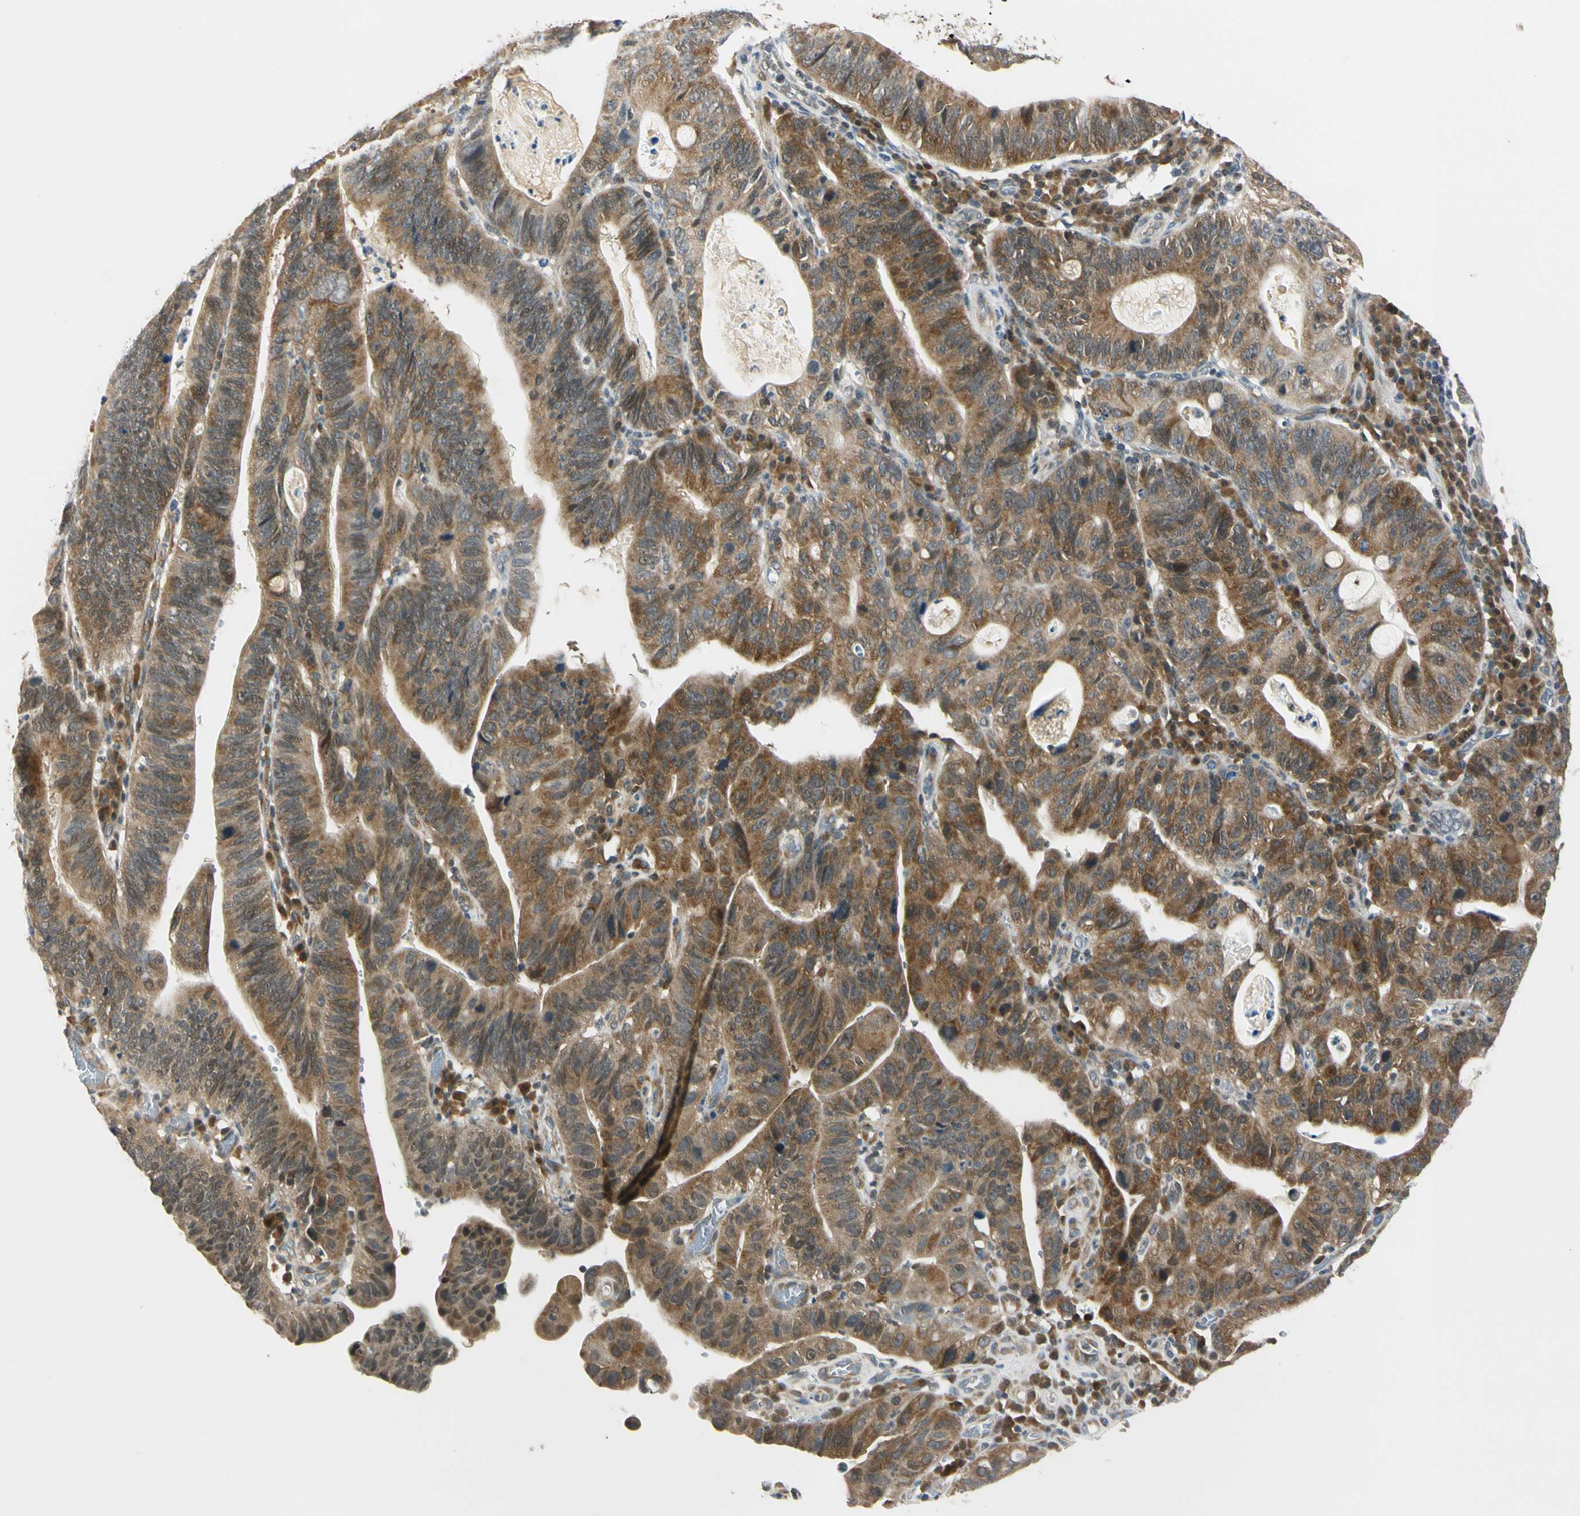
{"staining": {"intensity": "strong", "quantity": ">75%", "location": "cytoplasmic/membranous"}, "tissue": "stomach cancer", "cell_type": "Tumor cells", "image_type": "cancer", "snomed": [{"axis": "morphology", "description": "Adenocarcinoma, NOS"}, {"axis": "topography", "description": "Stomach"}], "caption": "DAB (3,3'-diaminobenzidine) immunohistochemical staining of human stomach cancer (adenocarcinoma) exhibits strong cytoplasmic/membranous protein staining in about >75% of tumor cells.", "gene": "RPS6KB2", "patient": {"sex": "male", "age": 59}}